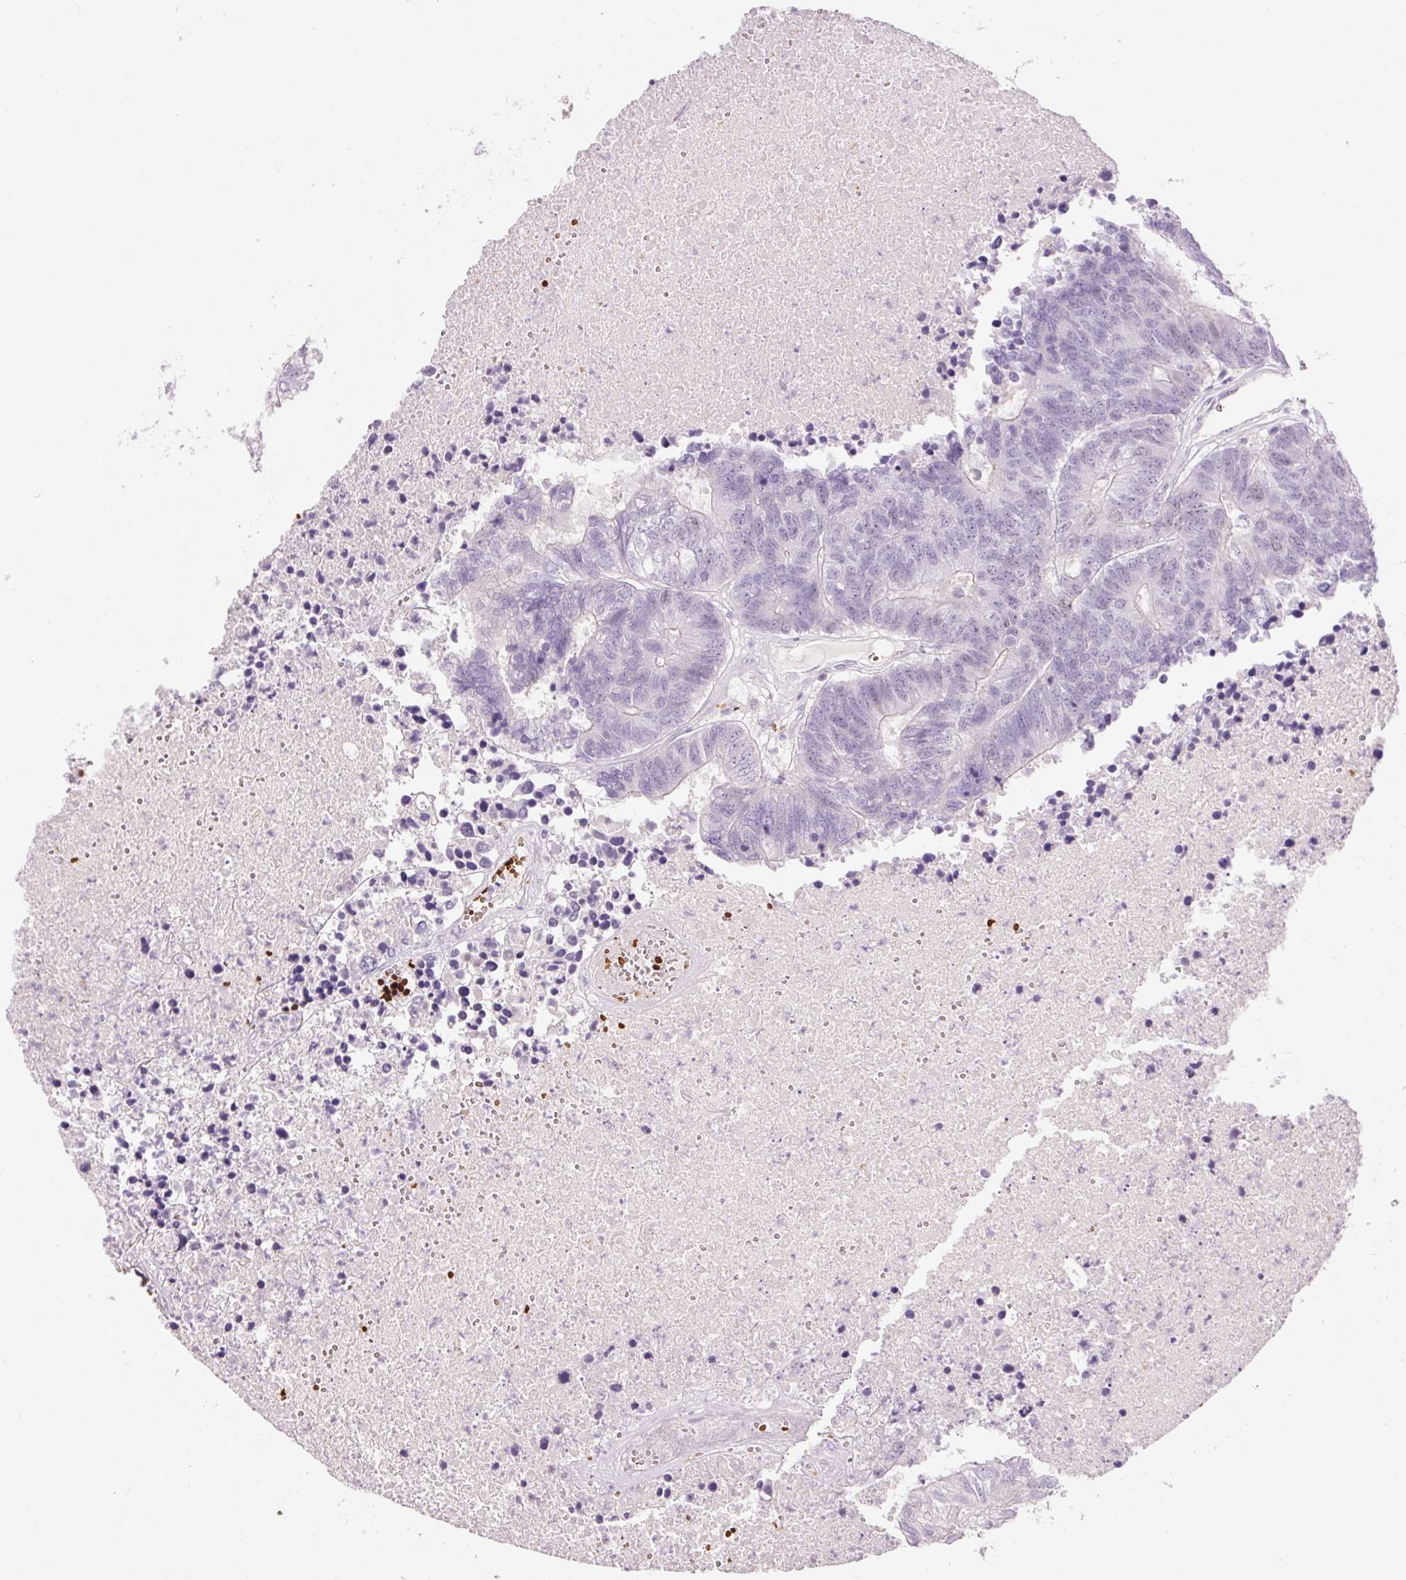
{"staining": {"intensity": "negative", "quantity": "none", "location": "none"}, "tissue": "colorectal cancer", "cell_type": "Tumor cells", "image_type": "cancer", "snomed": [{"axis": "morphology", "description": "Adenocarcinoma, NOS"}, {"axis": "topography", "description": "Colon"}], "caption": "This is an IHC micrograph of human colorectal cancer (adenocarcinoma). There is no staining in tumor cells.", "gene": "LY6G6D", "patient": {"sex": "female", "age": 48}}